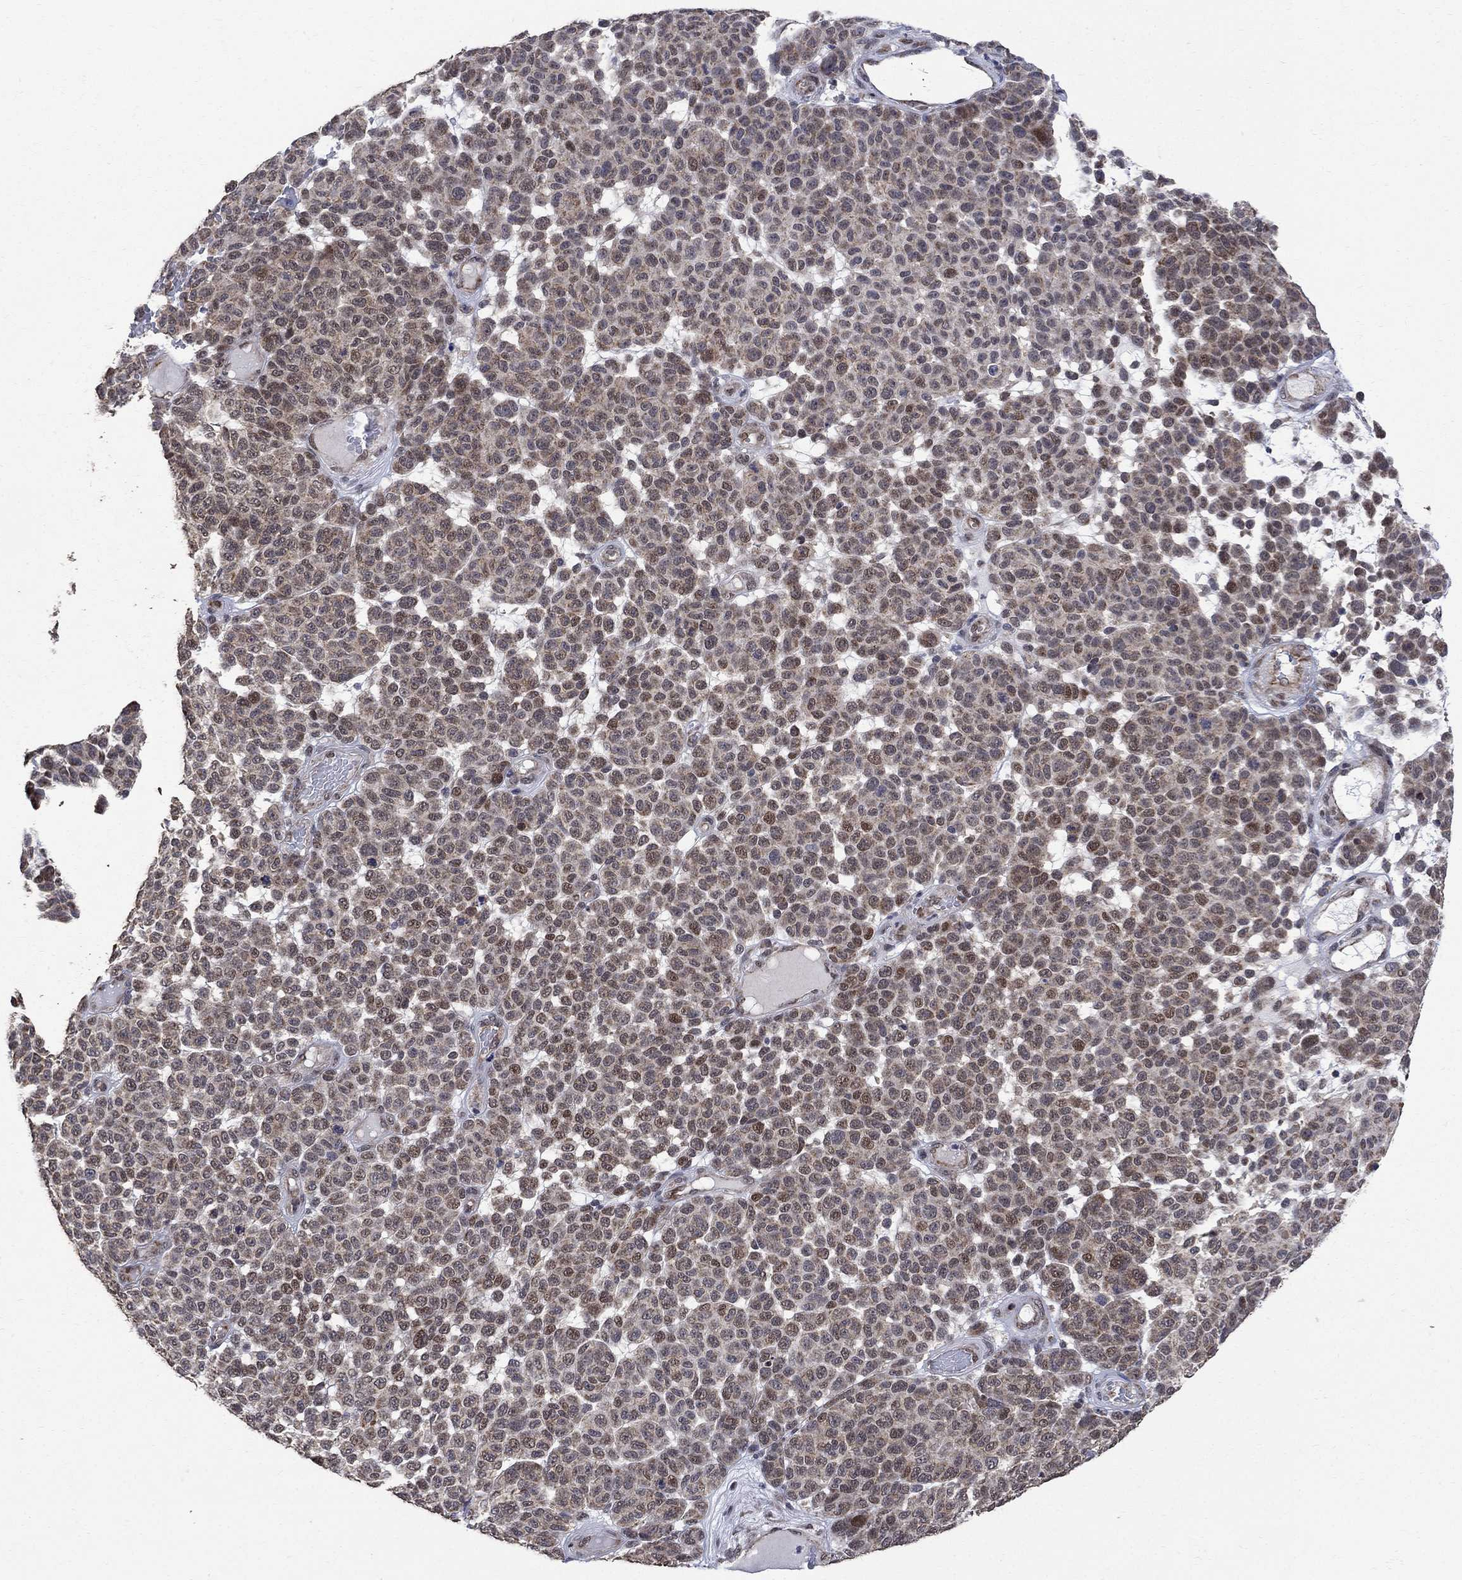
{"staining": {"intensity": "moderate", "quantity": "25%-75%", "location": "cytoplasmic/membranous,nuclear"}, "tissue": "melanoma", "cell_type": "Tumor cells", "image_type": "cancer", "snomed": [{"axis": "morphology", "description": "Malignant melanoma, NOS"}, {"axis": "topography", "description": "Skin"}], "caption": "Melanoma stained with DAB (3,3'-diaminobenzidine) immunohistochemistry reveals medium levels of moderate cytoplasmic/membranous and nuclear positivity in approximately 25%-75% of tumor cells. (Brightfield microscopy of DAB IHC at high magnification).", "gene": "ANKRA2", "patient": {"sex": "male", "age": 59}}